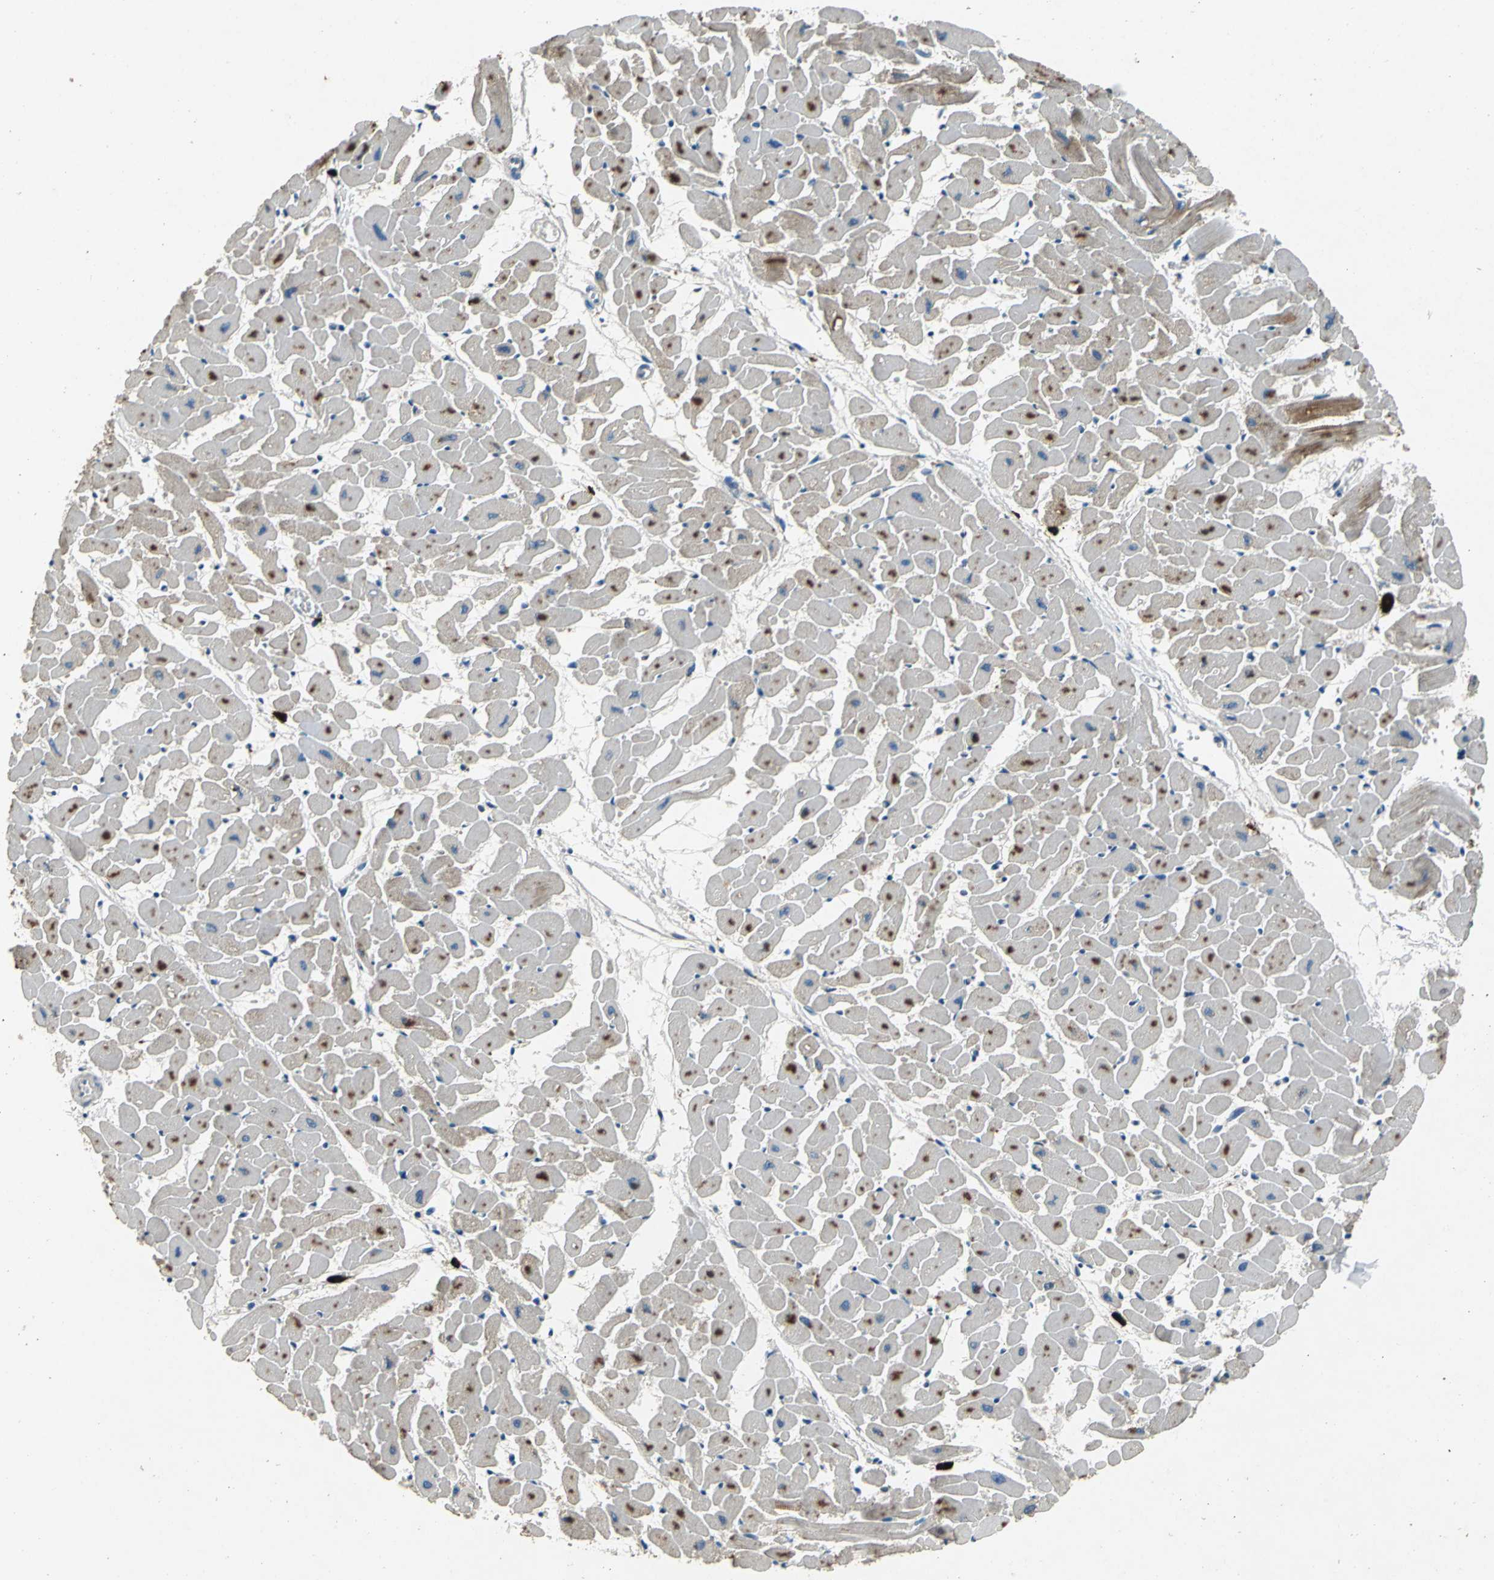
{"staining": {"intensity": "moderate", "quantity": "25%-75%", "location": "cytoplasmic/membranous"}, "tissue": "heart muscle", "cell_type": "Cardiomyocytes", "image_type": "normal", "snomed": [{"axis": "morphology", "description": "Normal tissue, NOS"}, {"axis": "topography", "description": "Heart"}], "caption": "High-power microscopy captured an IHC micrograph of normal heart muscle, revealing moderate cytoplasmic/membranous staining in about 25%-75% of cardiomyocytes.", "gene": "SLC19A2", "patient": {"sex": "female", "age": 19}}